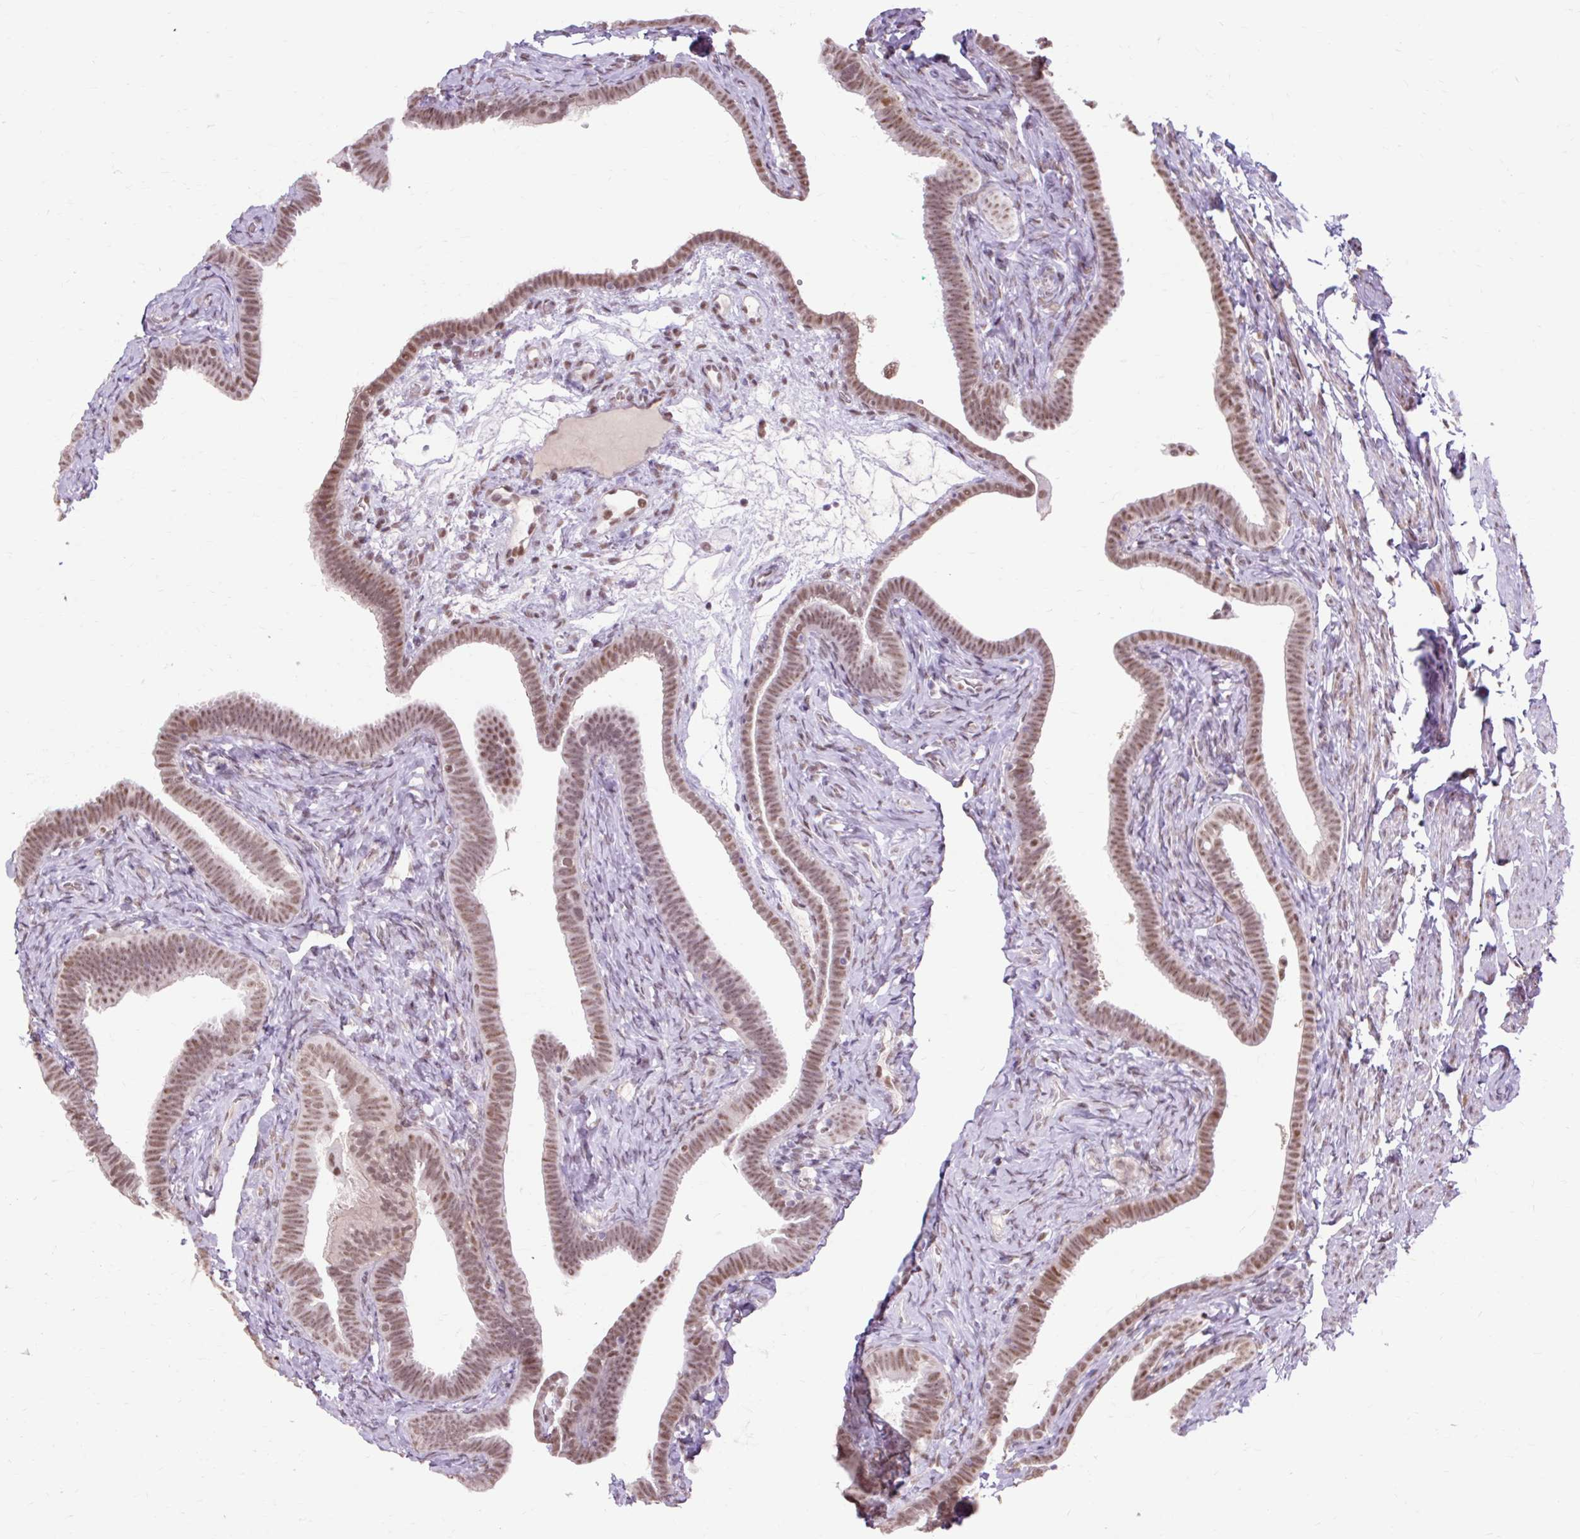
{"staining": {"intensity": "moderate", "quantity": ">75%", "location": "nuclear"}, "tissue": "fallopian tube", "cell_type": "Glandular cells", "image_type": "normal", "snomed": [{"axis": "morphology", "description": "Normal tissue, NOS"}, {"axis": "topography", "description": "Fallopian tube"}], "caption": "This is an image of immunohistochemistry (IHC) staining of unremarkable fallopian tube, which shows moderate positivity in the nuclear of glandular cells.", "gene": "ENSG00000261832", "patient": {"sex": "female", "age": 69}}